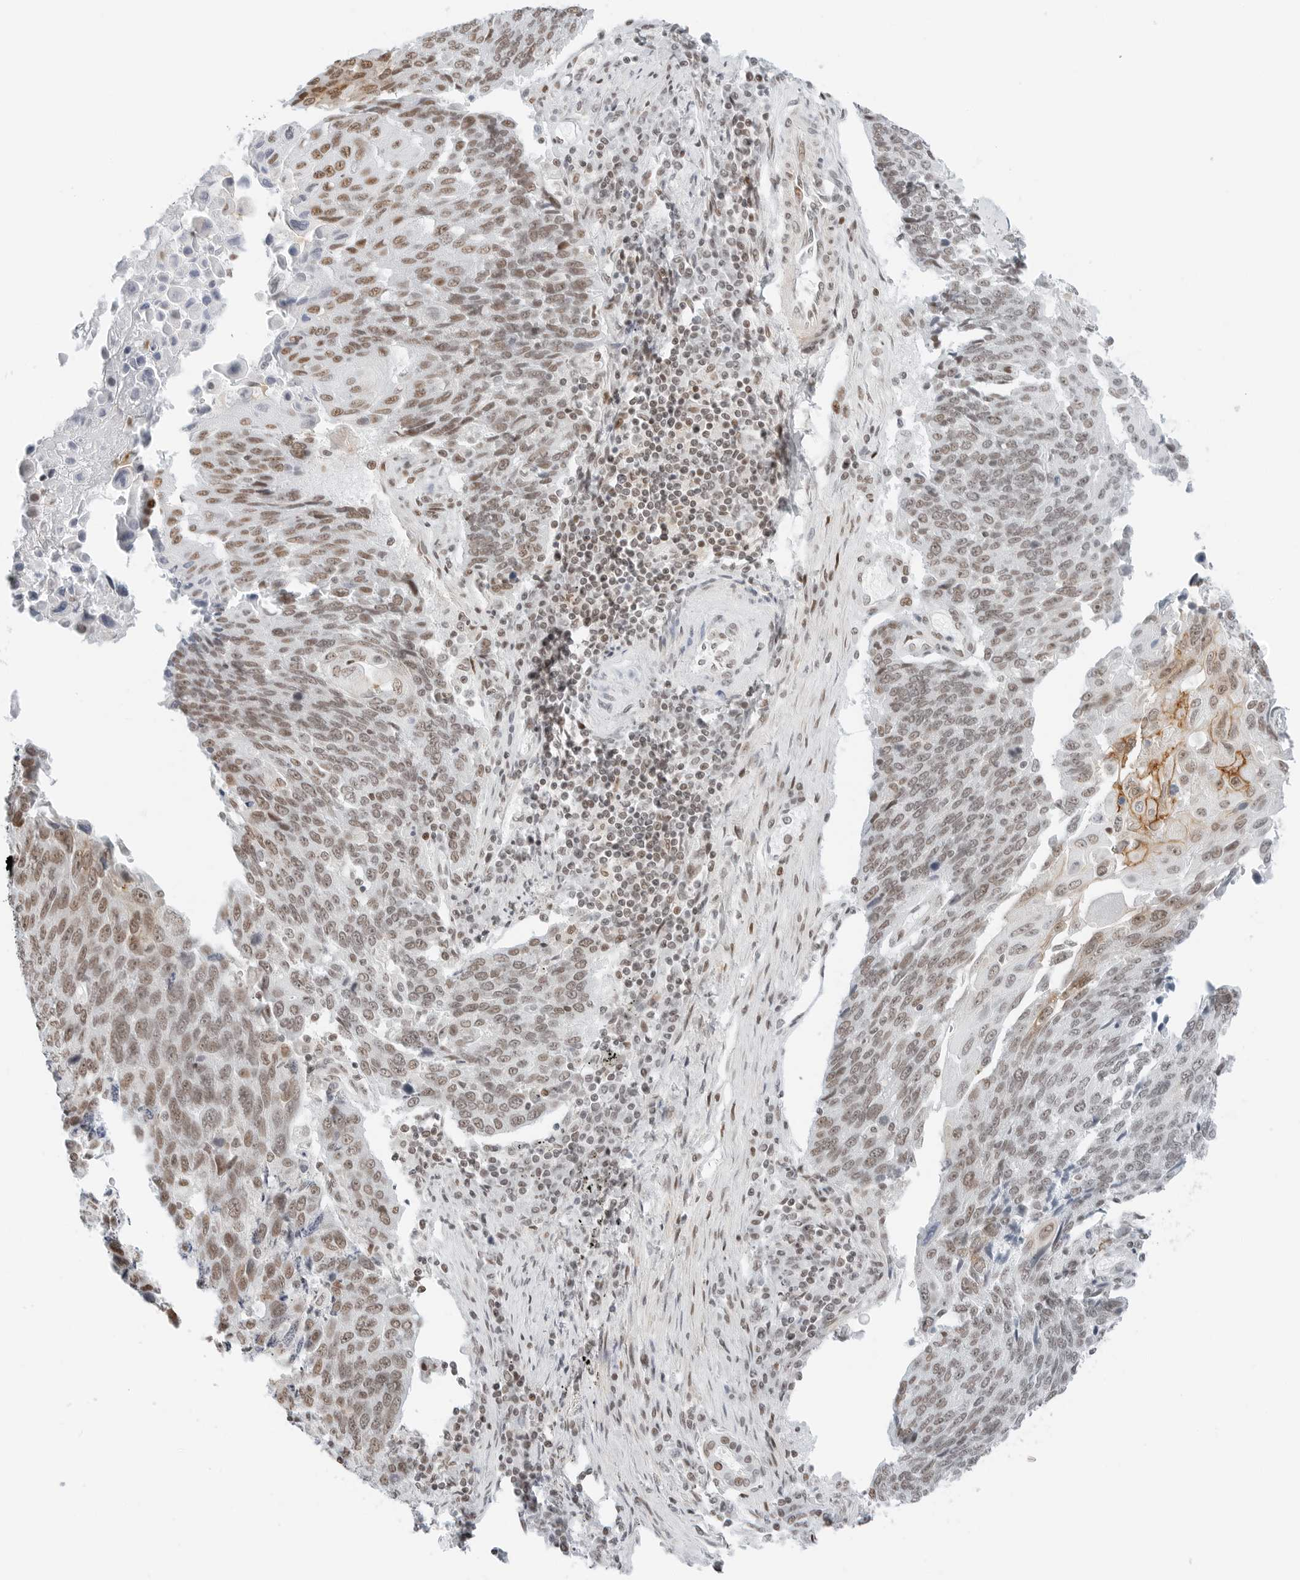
{"staining": {"intensity": "weak", "quantity": ">75%", "location": "nuclear"}, "tissue": "lung cancer", "cell_type": "Tumor cells", "image_type": "cancer", "snomed": [{"axis": "morphology", "description": "Squamous cell carcinoma, NOS"}, {"axis": "topography", "description": "Lung"}], "caption": "Immunohistochemistry (DAB (3,3'-diaminobenzidine)) staining of squamous cell carcinoma (lung) displays weak nuclear protein positivity in about >75% of tumor cells. (IHC, brightfield microscopy, high magnification).", "gene": "CRTC2", "patient": {"sex": "male", "age": 66}}